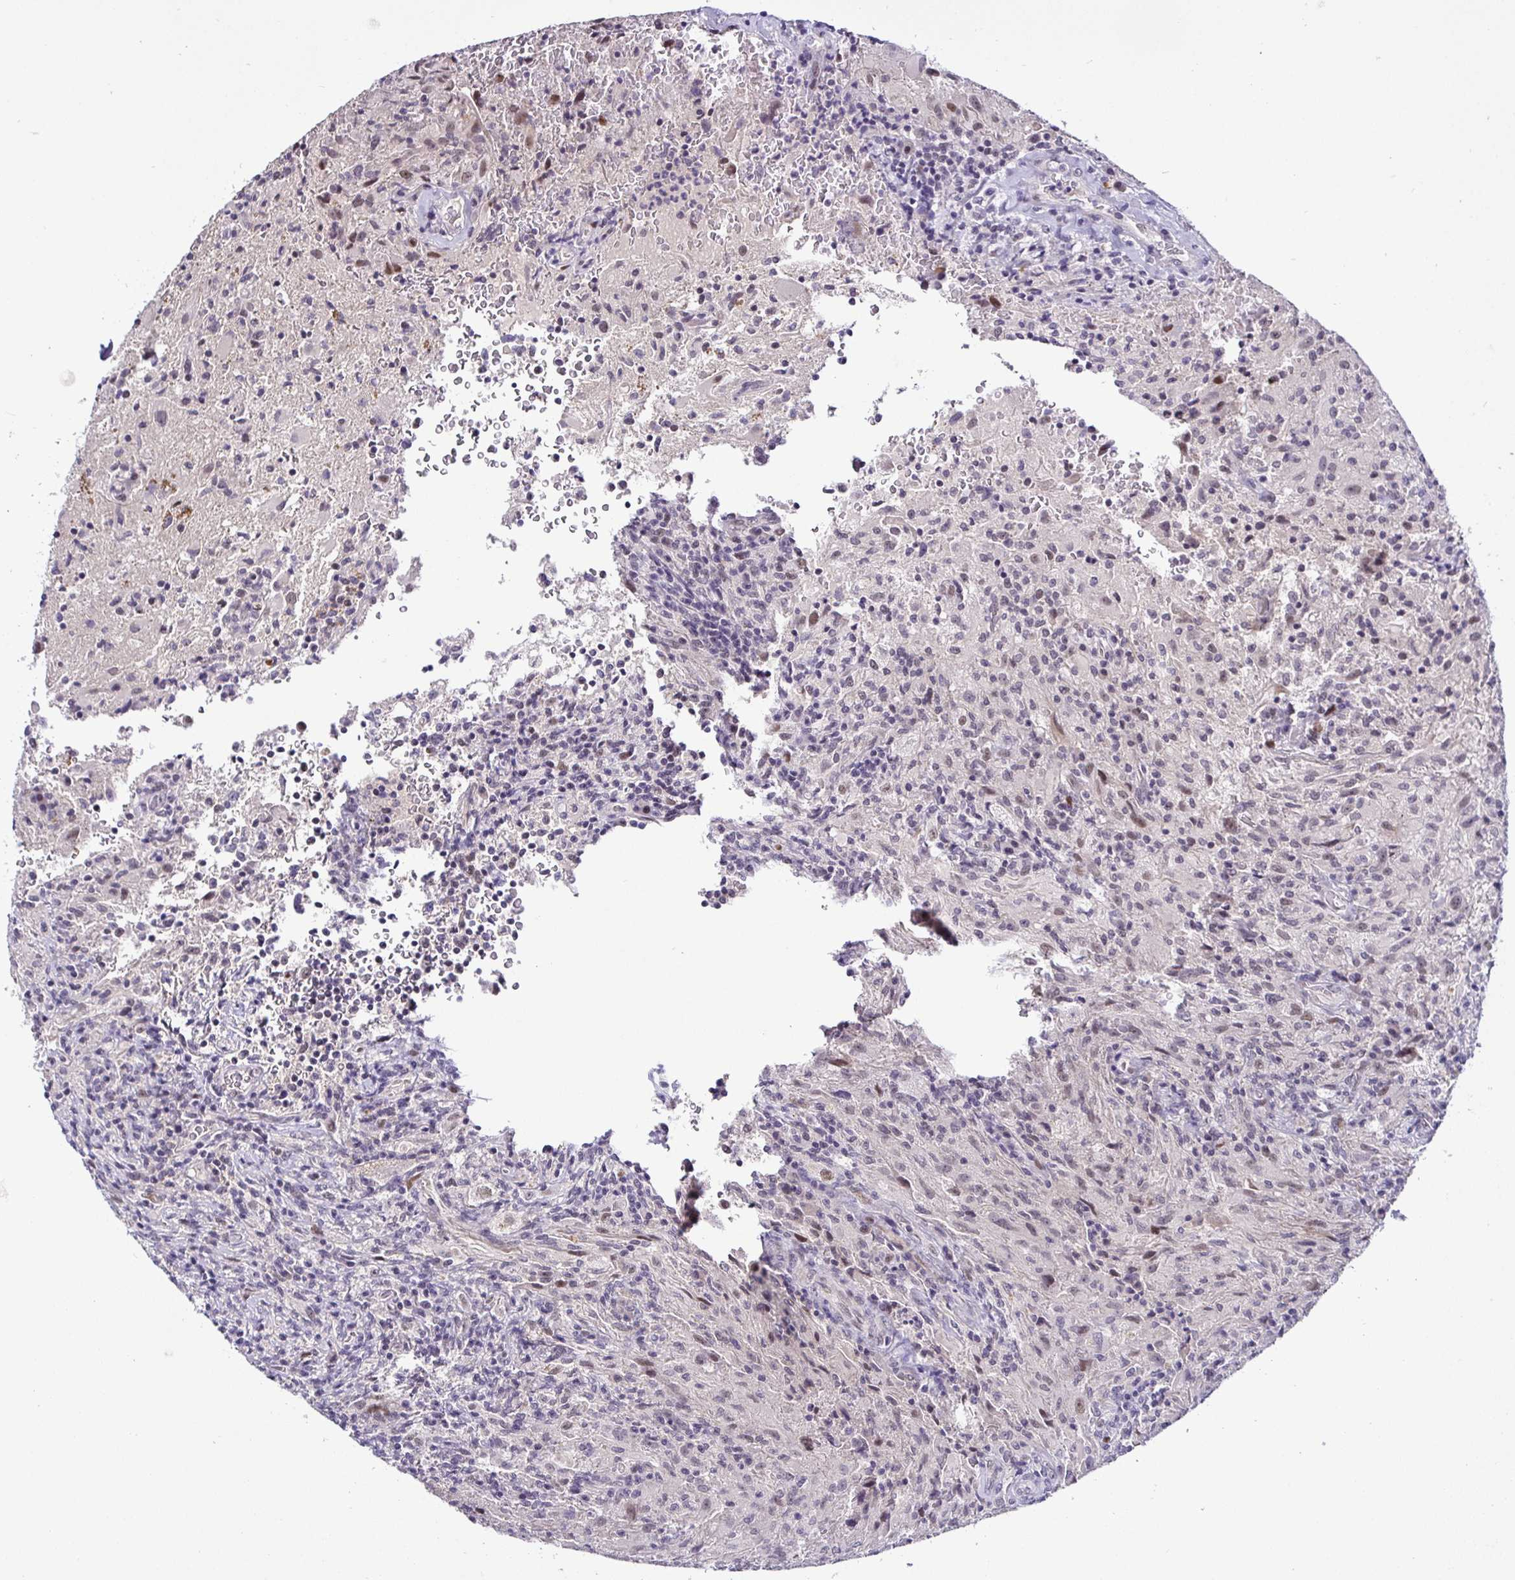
{"staining": {"intensity": "moderate", "quantity": "<25%", "location": "nuclear"}, "tissue": "glioma", "cell_type": "Tumor cells", "image_type": "cancer", "snomed": [{"axis": "morphology", "description": "Glioma, malignant, High grade"}, {"axis": "topography", "description": "Brain"}], "caption": "Glioma stained for a protein (brown) shows moderate nuclear positive positivity in about <25% of tumor cells.", "gene": "NUP188", "patient": {"sex": "male", "age": 68}}